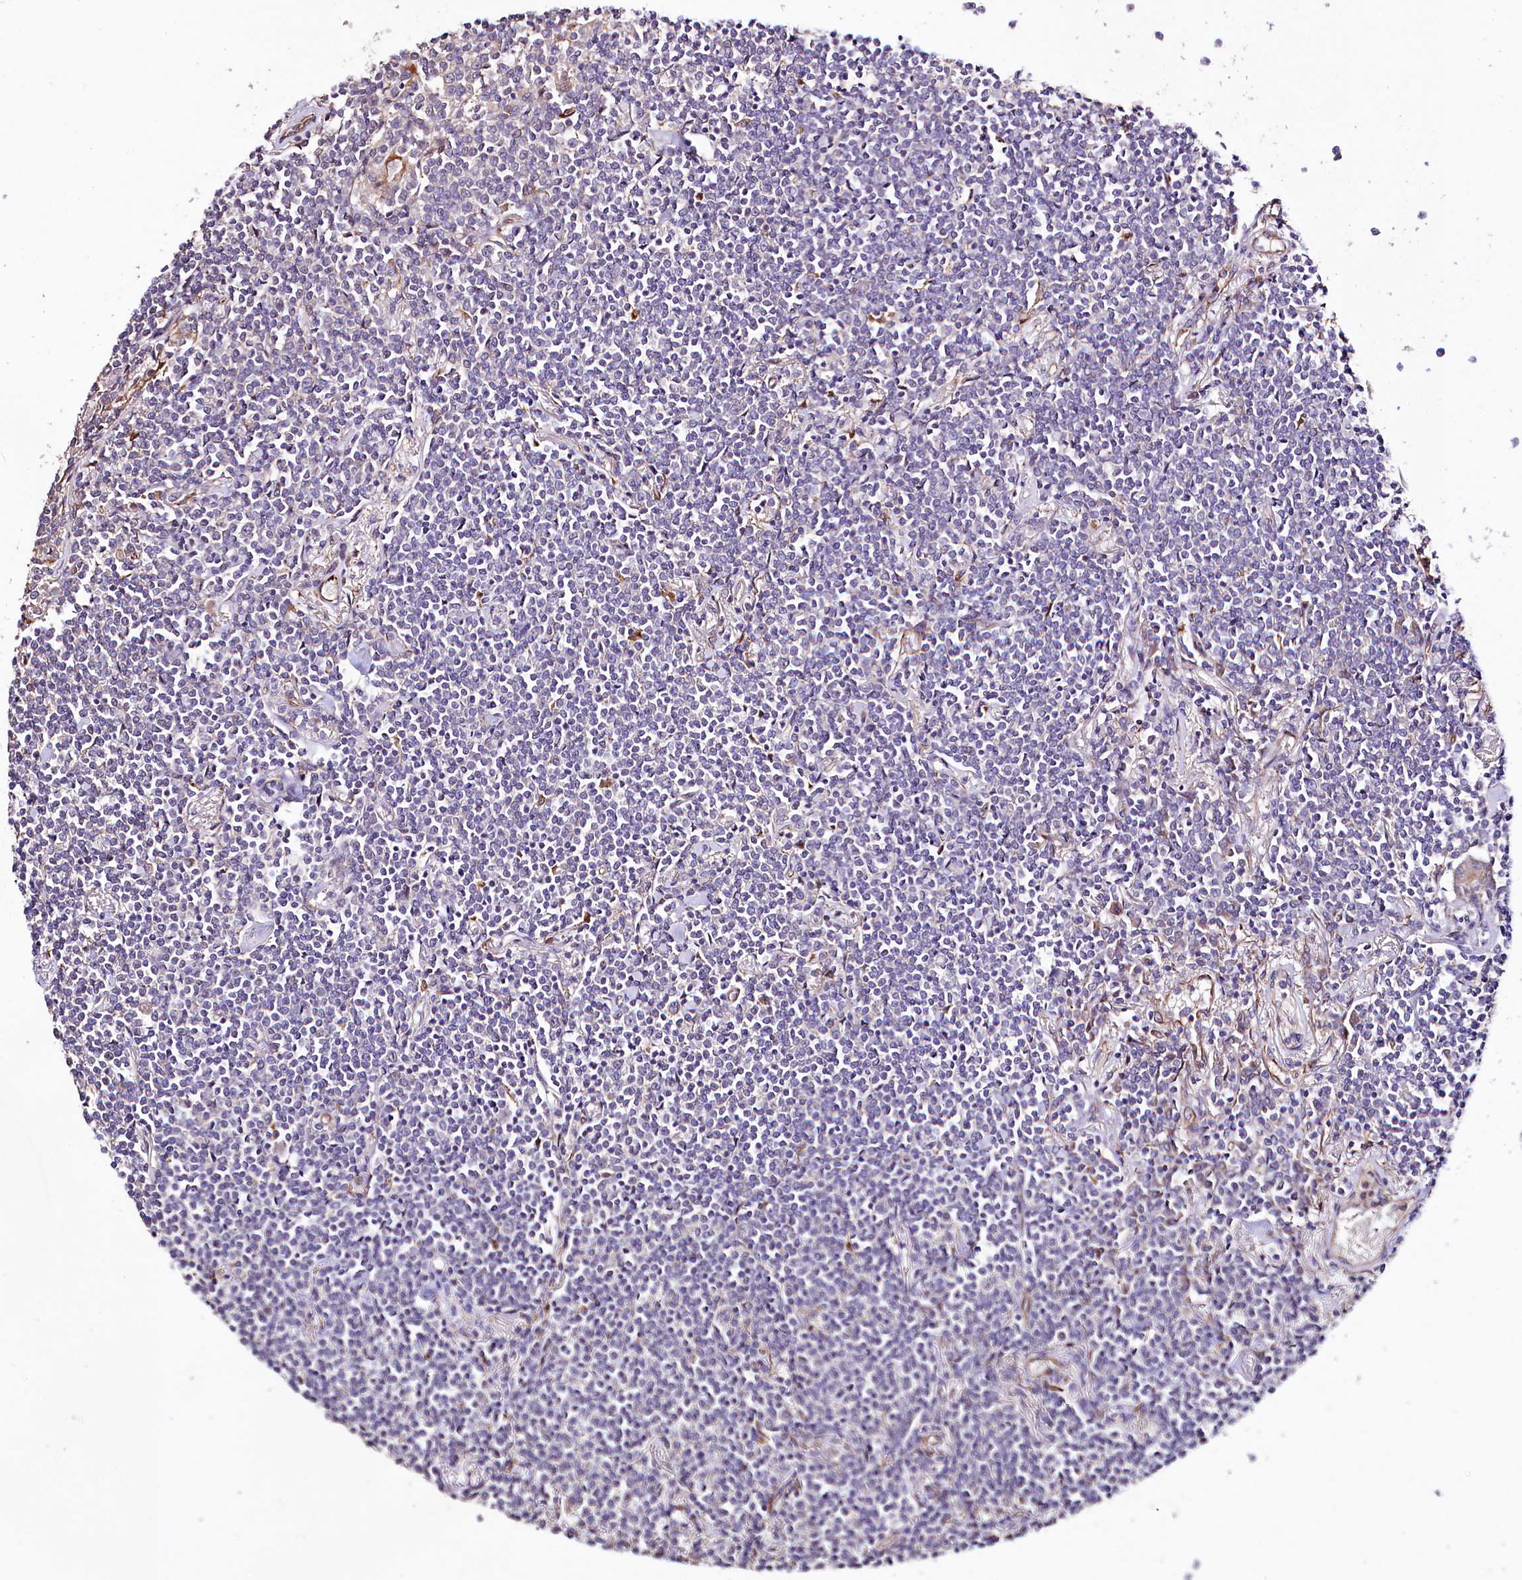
{"staining": {"intensity": "negative", "quantity": "none", "location": "none"}, "tissue": "lymphoma", "cell_type": "Tumor cells", "image_type": "cancer", "snomed": [{"axis": "morphology", "description": "Malignant lymphoma, non-Hodgkin's type, Low grade"}, {"axis": "topography", "description": "Lung"}], "caption": "The IHC image has no significant staining in tumor cells of malignant lymphoma, non-Hodgkin's type (low-grade) tissue.", "gene": "TTC12", "patient": {"sex": "female", "age": 71}}